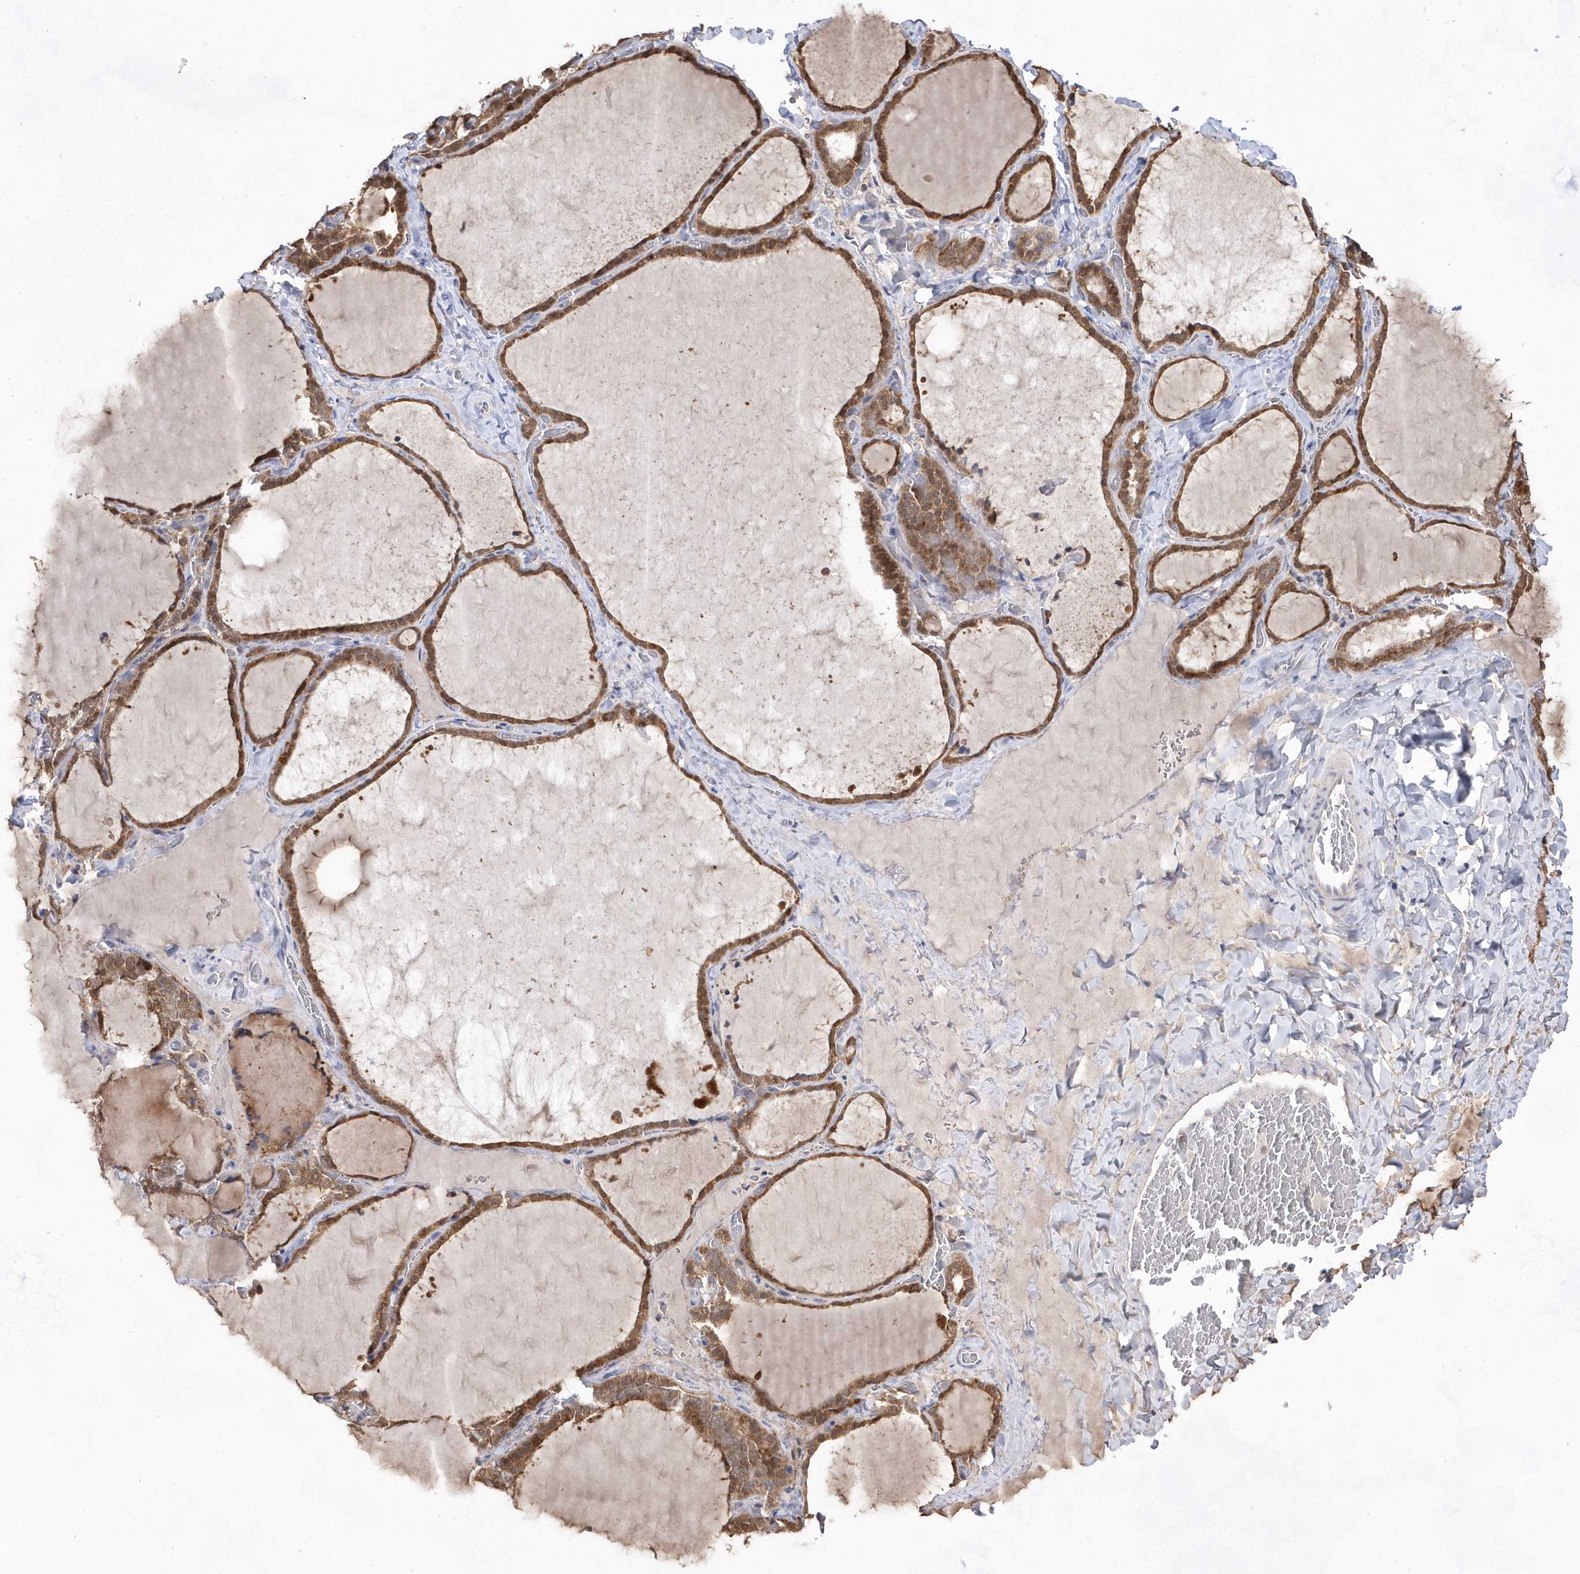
{"staining": {"intensity": "moderate", "quantity": ">75%", "location": "cytoplasmic/membranous,nuclear"}, "tissue": "thyroid gland", "cell_type": "Glandular cells", "image_type": "normal", "snomed": [{"axis": "morphology", "description": "Normal tissue, NOS"}, {"axis": "topography", "description": "Thyroid gland"}], "caption": "The immunohistochemical stain labels moderate cytoplasmic/membranous,nuclear expression in glandular cells of benign thyroid gland.", "gene": "BDH2", "patient": {"sex": "female", "age": 22}}